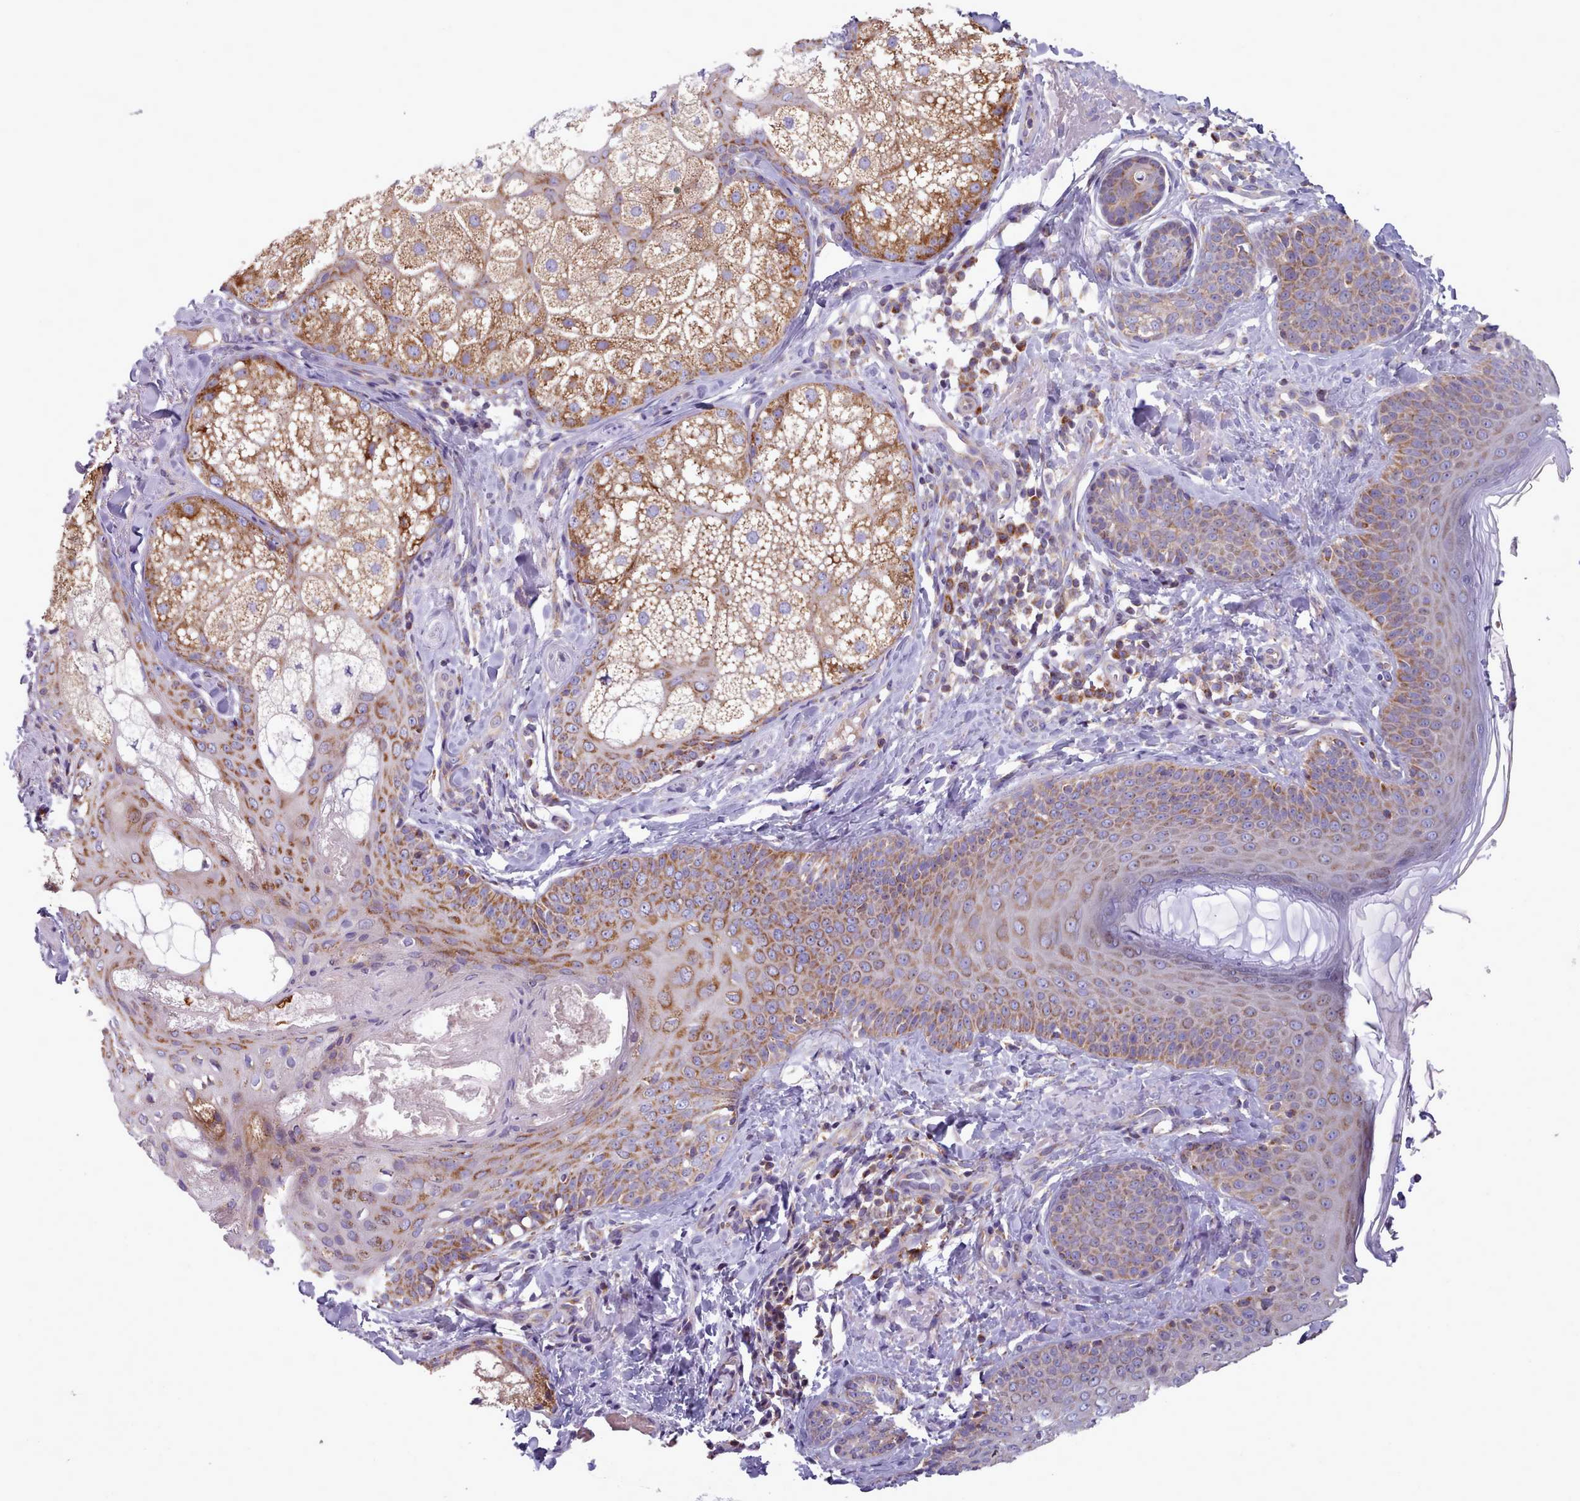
{"staining": {"intensity": "weak", "quantity": ">75%", "location": "cytoplasmic/membranous"}, "tissue": "skin", "cell_type": "Fibroblasts", "image_type": "normal", "snomed": [{"axis": "morphology", "description": "Normal tissue, NOS"}, {"axis": "topography", "description": "Skin"}], "caption": "Immunohistochemistry photomicrograph of benign human skin stained for a protein (brown), which exhibits low levels of weak cytoplasmic/membranous staining in approximately >75% of fibroblasts.", "gene": "SRP54", "patient": {"sex": "male", "age": 57}}